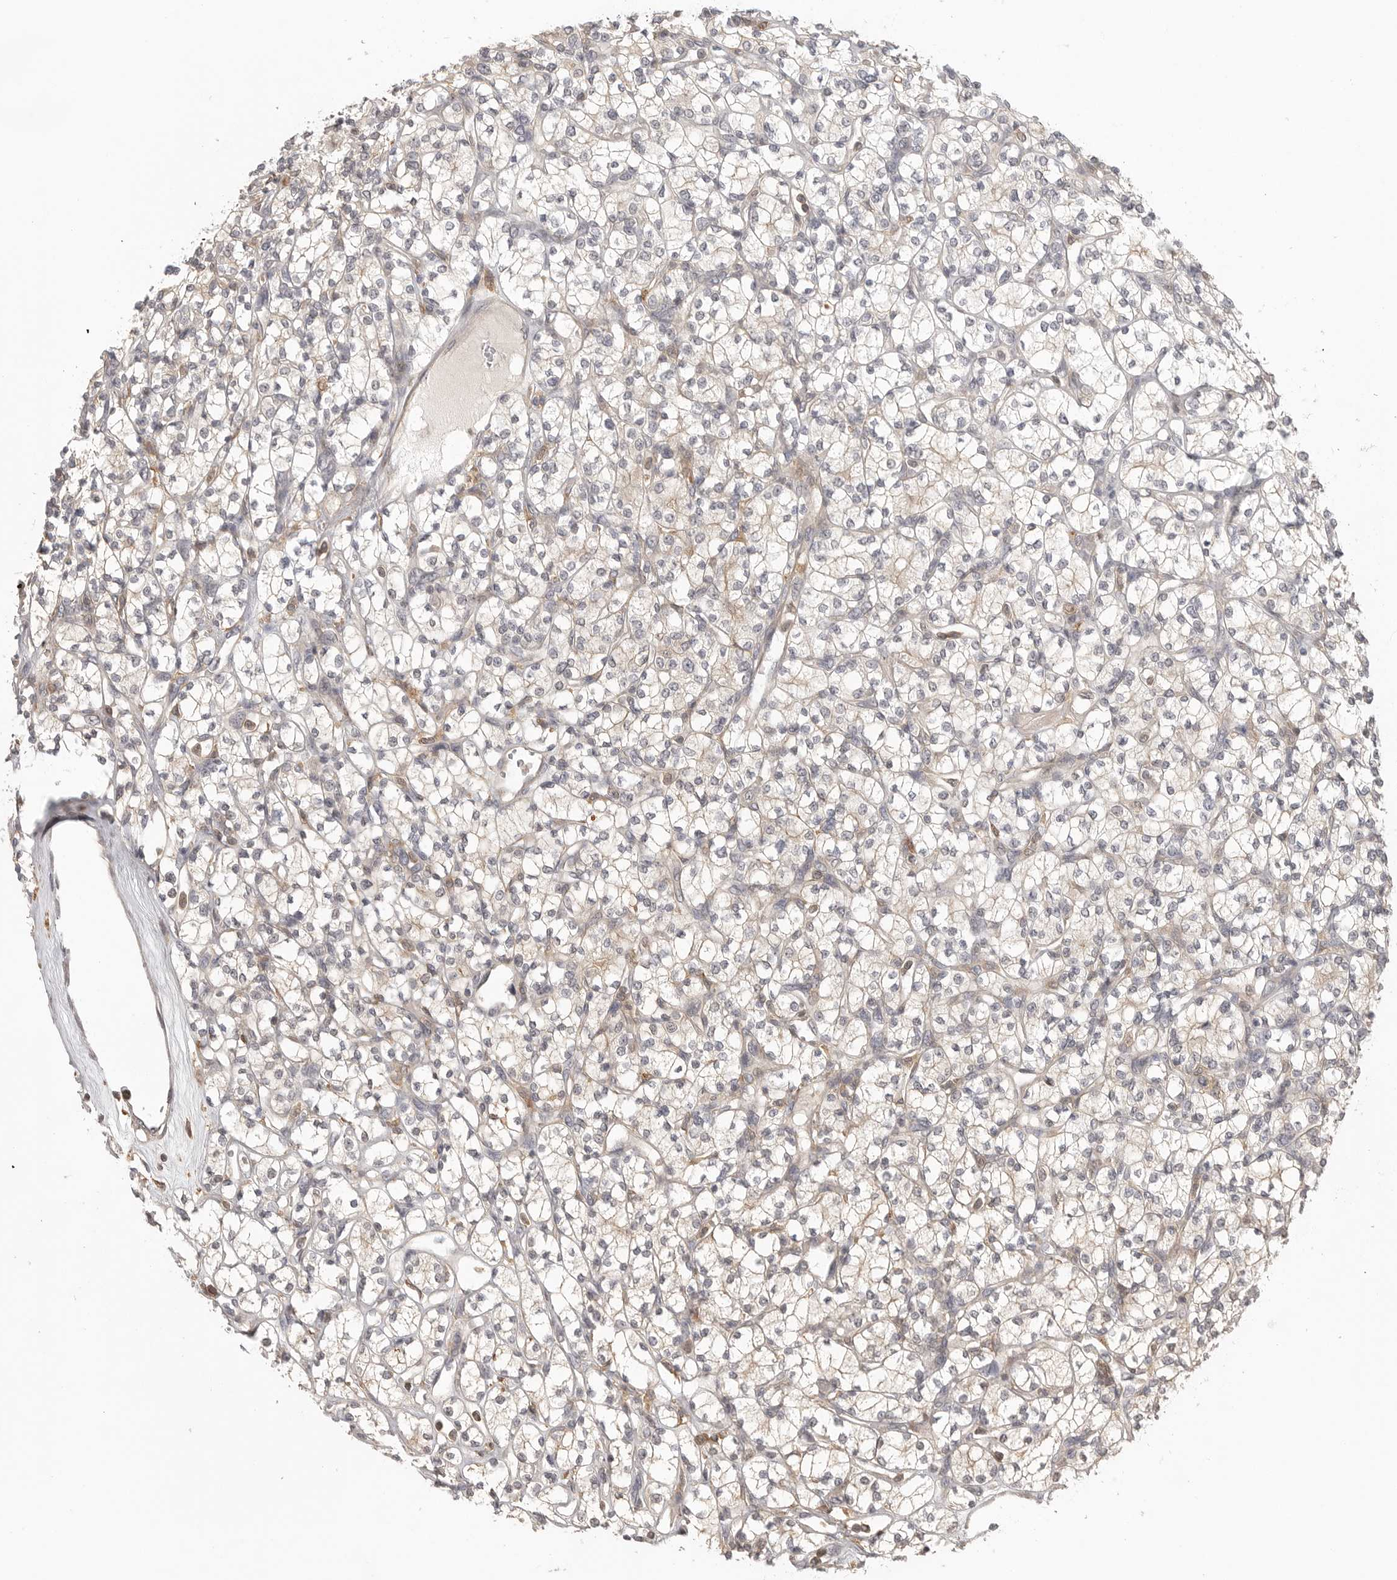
{"staining": {"intensity": "weak", "quantity": "<25%", "location": "cytoplasmic/membranous"}, "tissue": "renal cancer", "cell_type": "Tumor cells", "image_type": "cancer", "snomed": [{"axis": "morphology", "description": "Adenocarcinoma, NOS"}, {"axis": "topography", "description": "Kidney"}], "caption": "Tumor cells show no significant protein positivity in renal adenocarcinoma. (DAB (3,3'-diaminobenzidine) immunohistochemistry, high magnification).", "gene": "DBNL", "patient": {"sex": "male", "age": 77}}